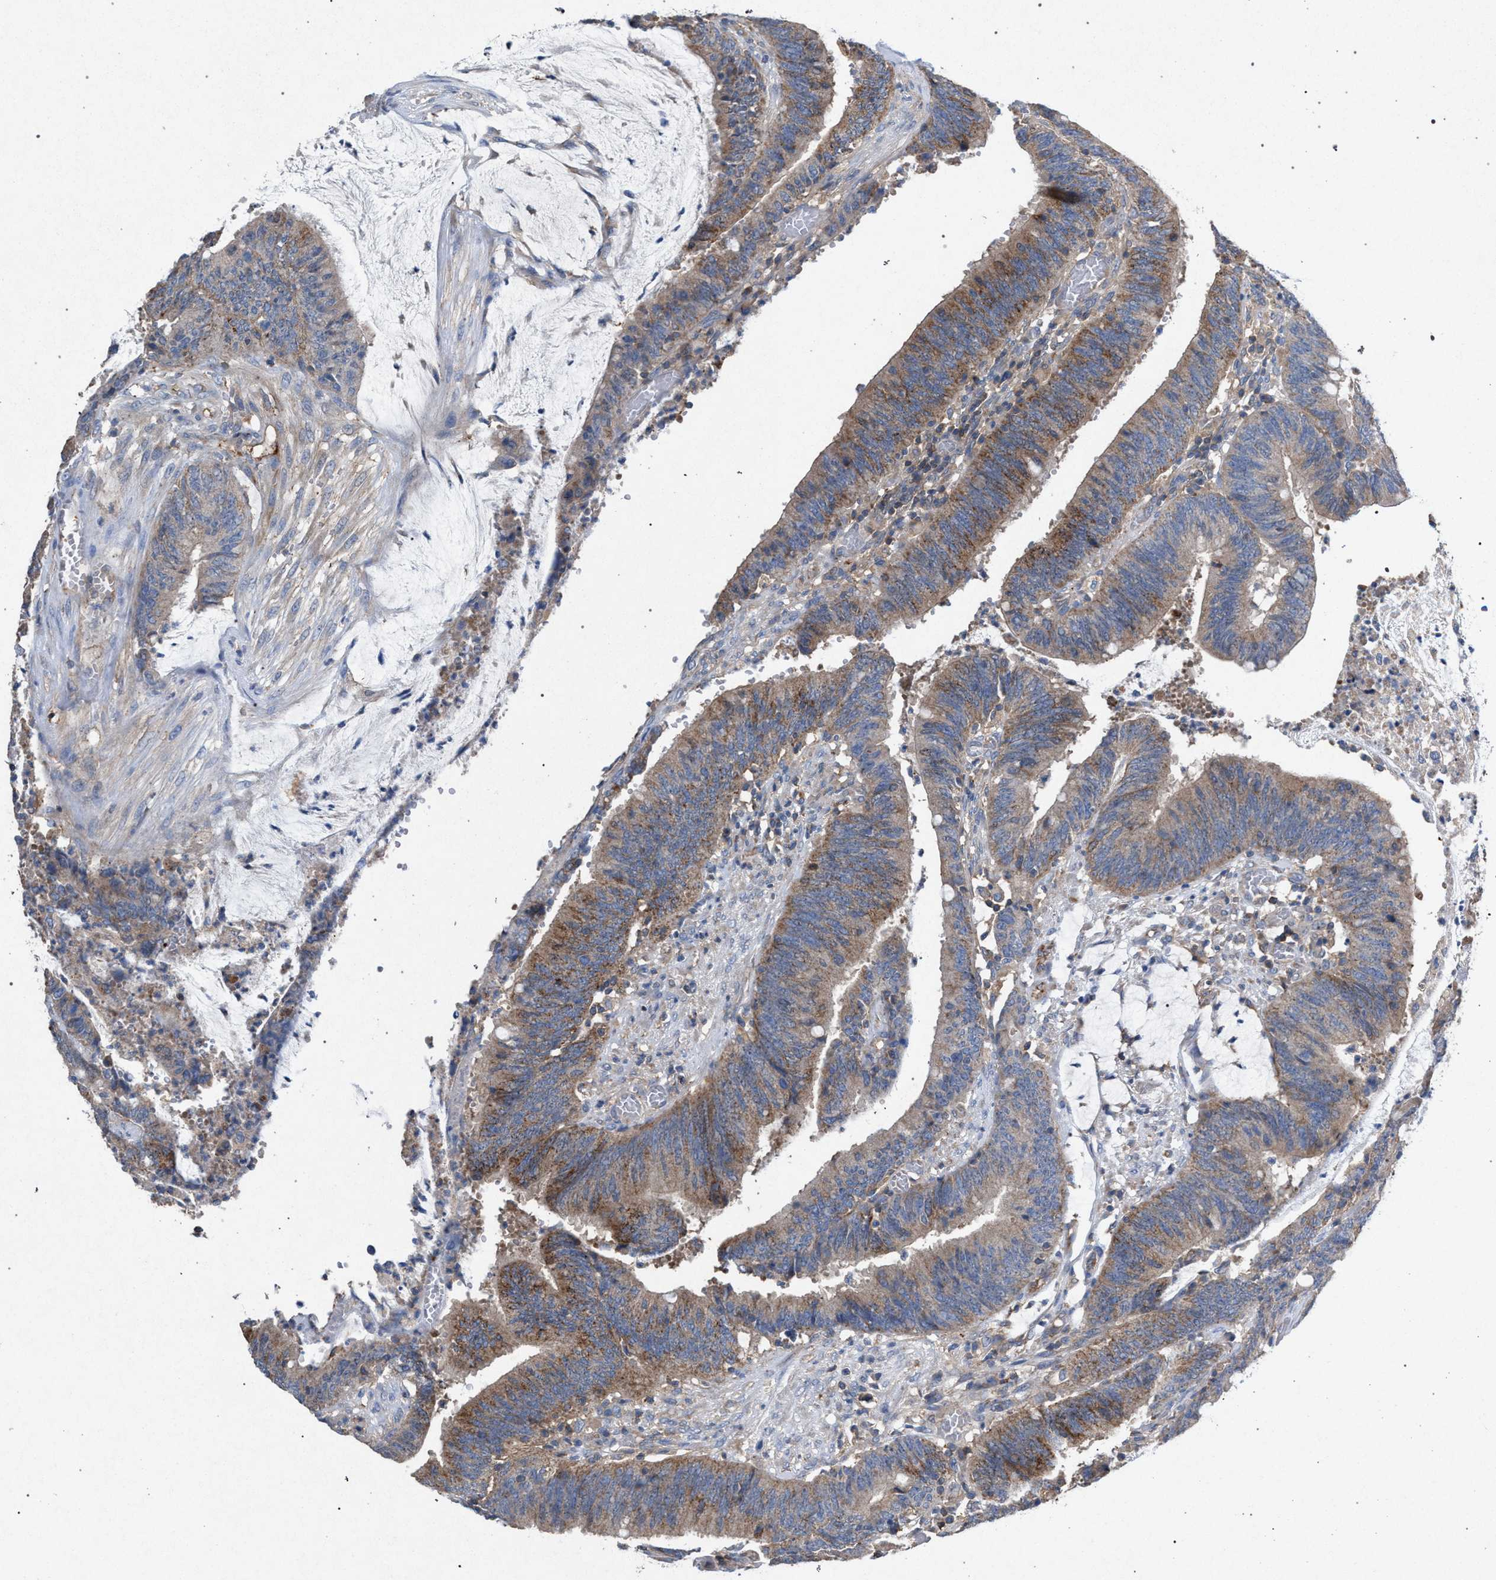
{"staining": {"intensity": "moderate", "quantity": ">75%", "location": "cytoplasmic/membranous"}, "tissue": "colorectal cancer", "cell_type": "Tumor cells", "image_type": "cancer", "snomed": [{"axis": "morphology", "description": "Adenocarcinoma, NOS"}, {"axis": "topography", "description": "Rectum"}], "caption": "An IHC image of tumor tissue is shown. Protein staining in brown shows moderate cytoplasmic/membranous positivity in colorectal cancer (adenocarcinoma) within tumor cells.", "gene": "VPS13A", "patient": {"sex": "female", "age": 66}}